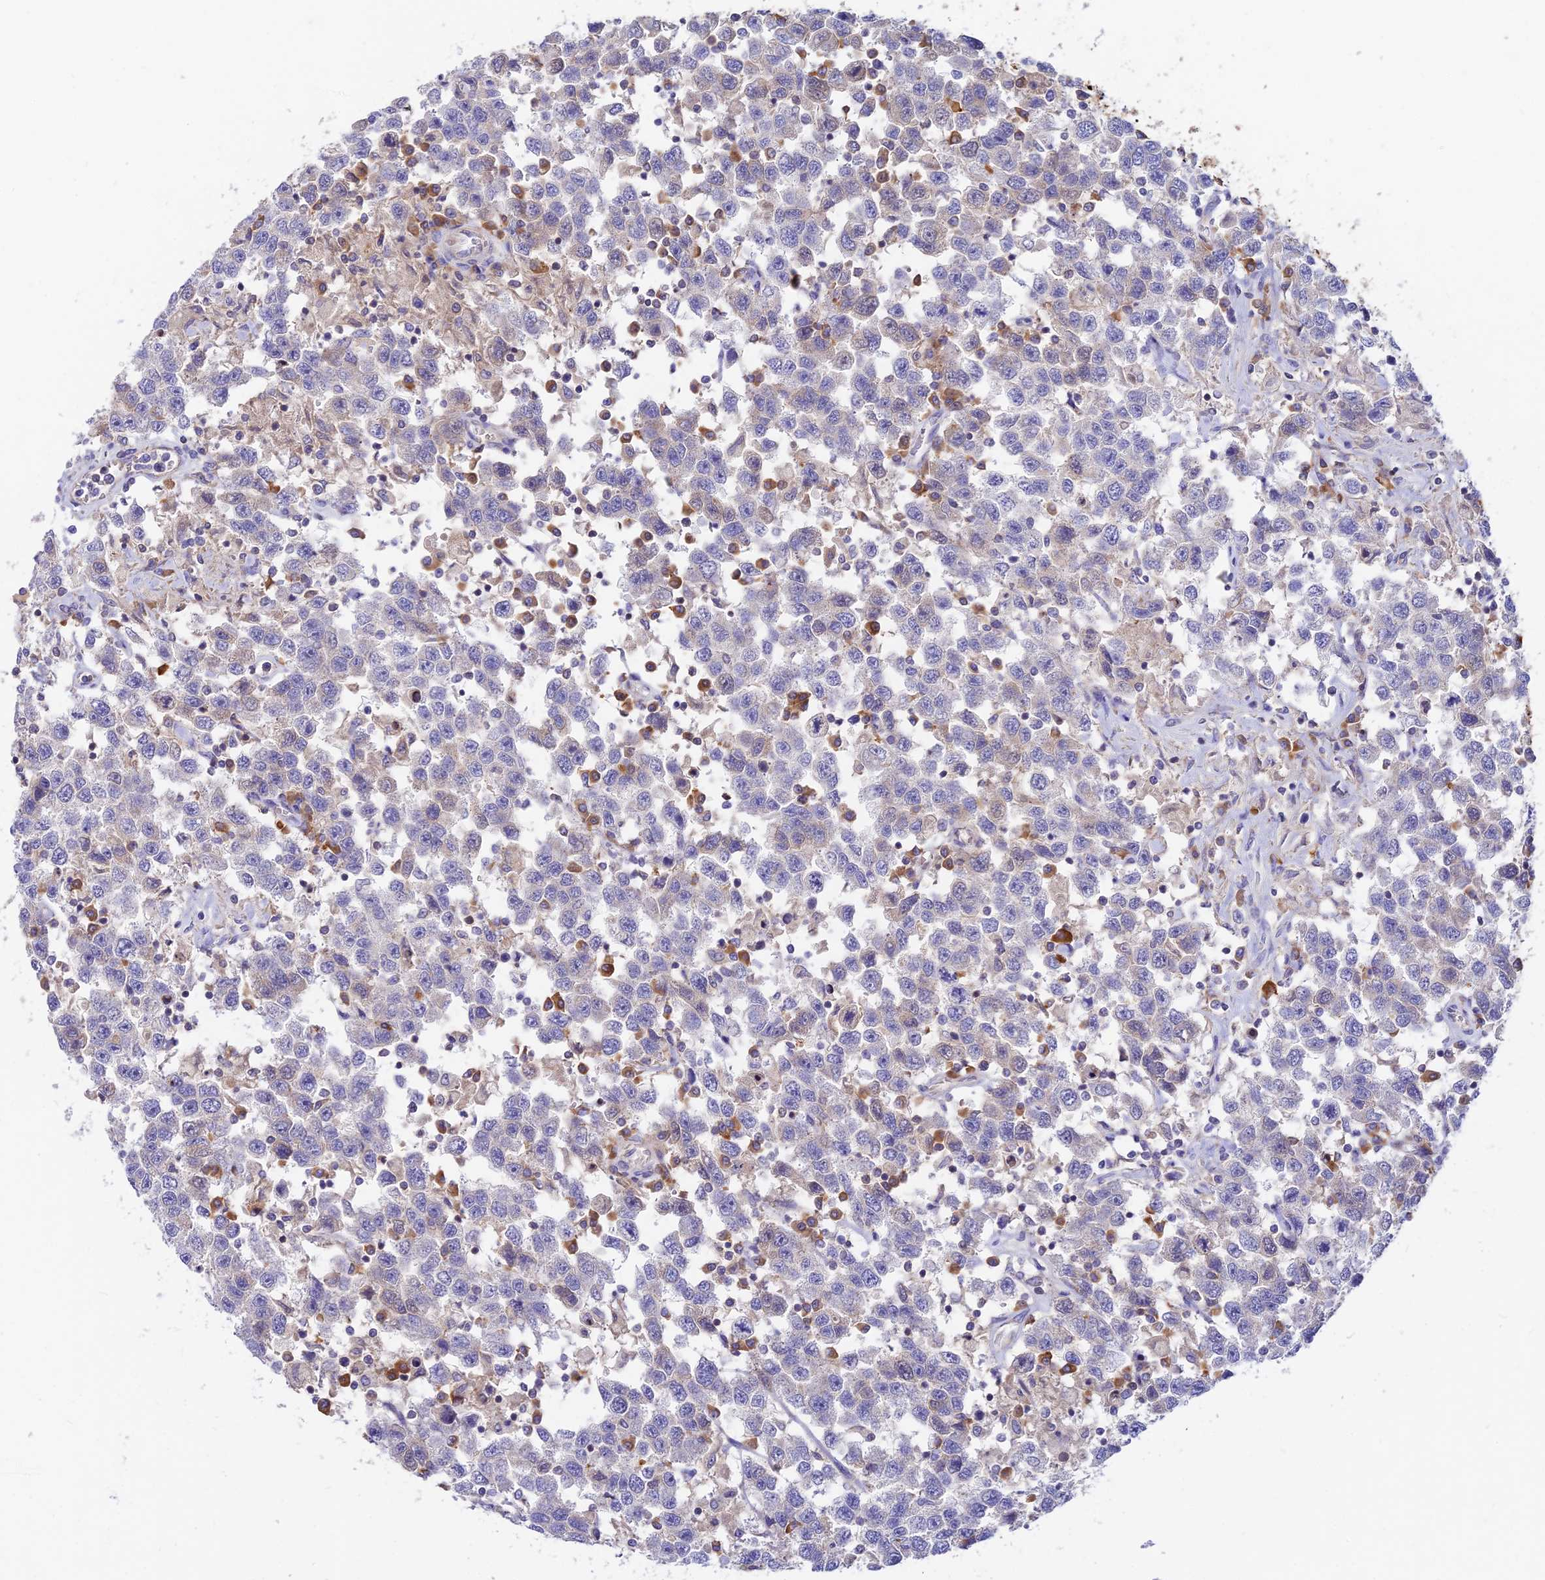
{"staining": {"intensity": "negative", "quantity": "none", "location": "none"}, "tissue": "testis cancer", "cell_type": "Tumor cells", "image_type": "cancer", "snomed": [{"axis": "morphology", "description": "Seminoma, NOS"}, {"axis": "topography", "description": "Testis"}], "caption": "Testis cancer was stained to show a protein in brown. There is no significant positivity in tumor cells.", "gene": "DENND2D", "patient": {"sex": "male", "age": 41}}